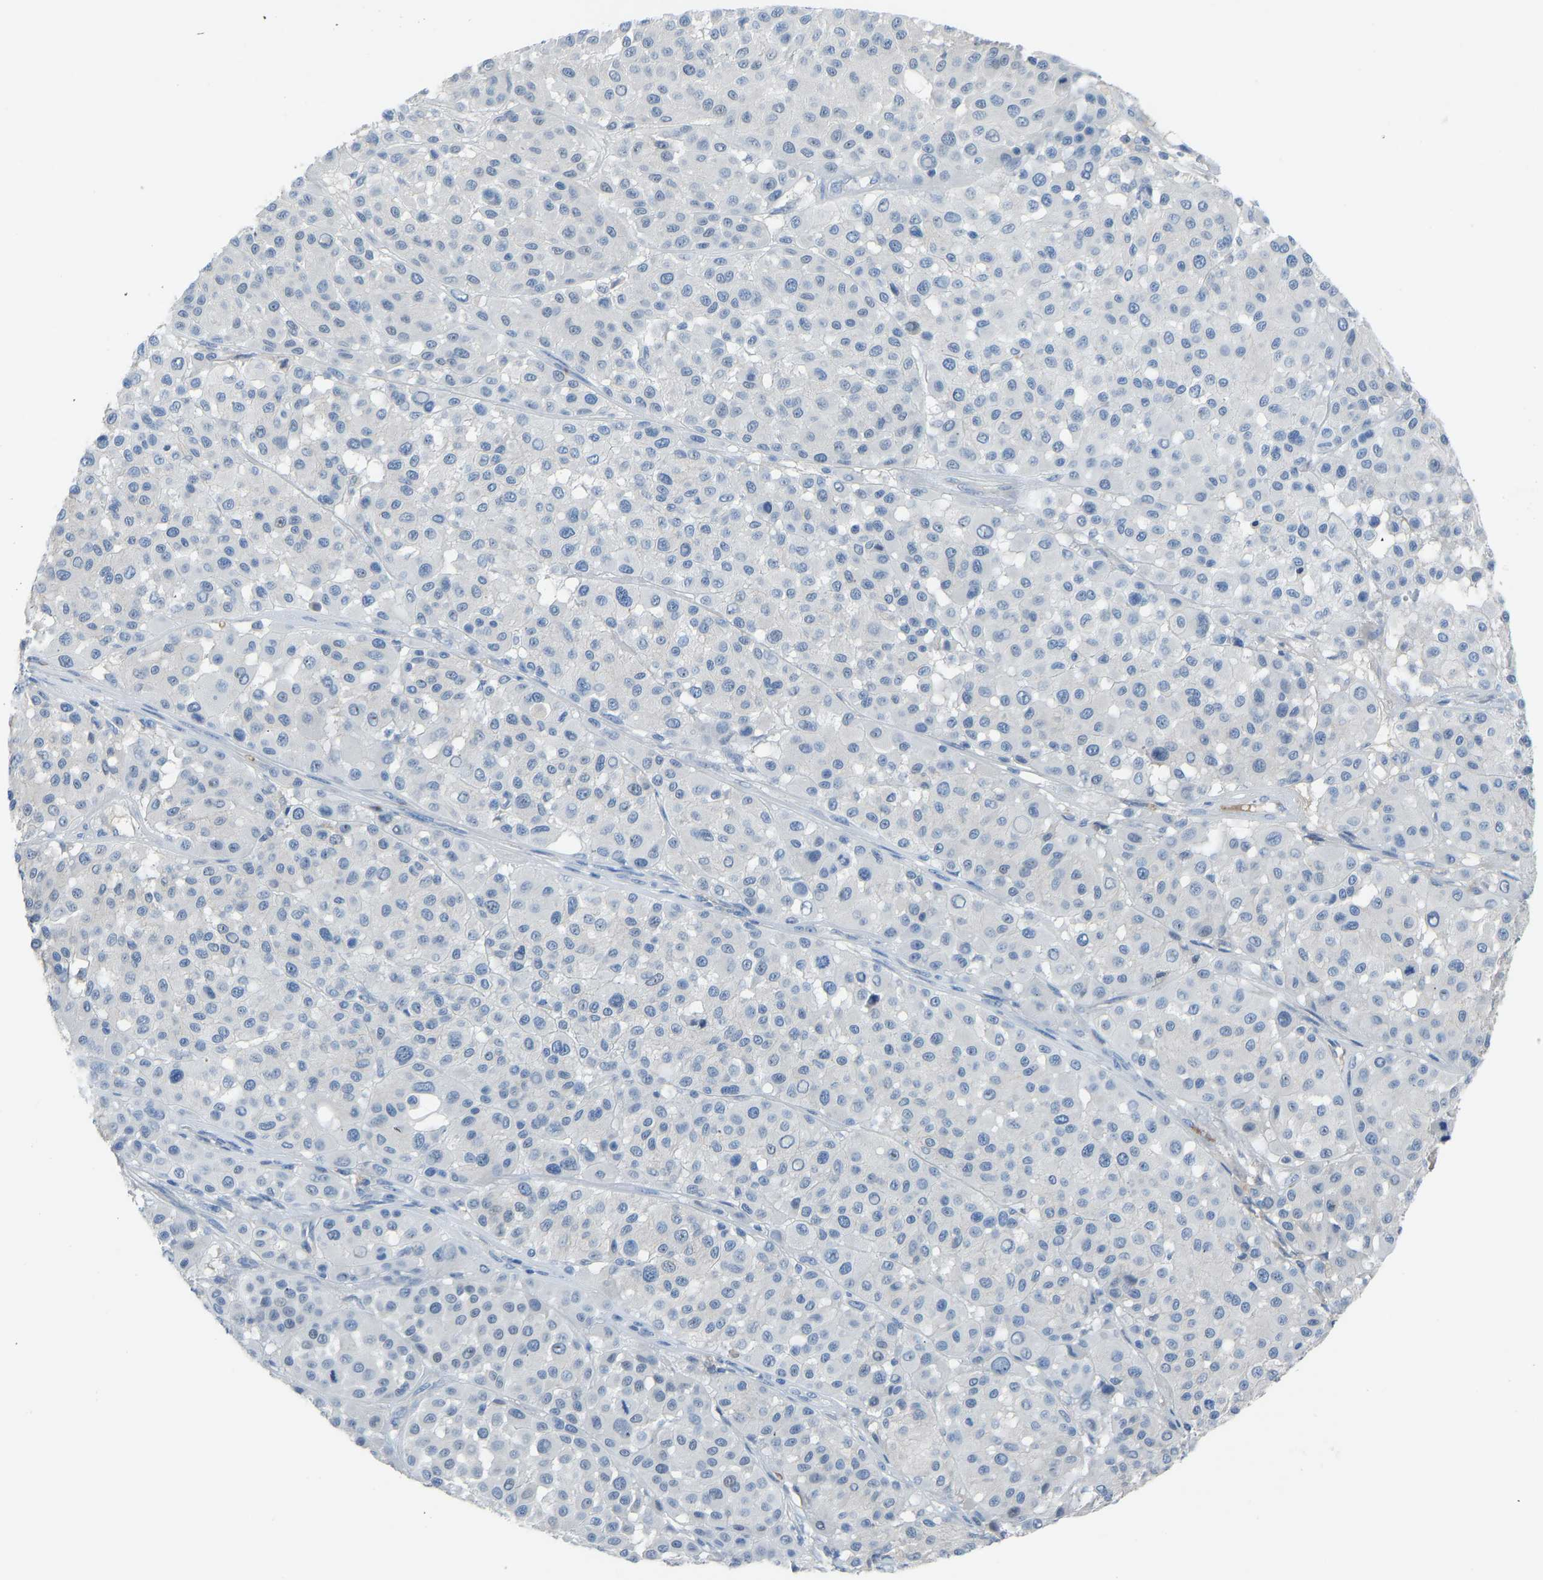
{"staining": {"intensity": "negative", "quantity": "none", "location": "none"}, "tissue": "melanoma", "cell_type": "Tumor cells", "image_type": "cancer", "snomed": [{"axis": "morphology", "description": "Malignant melanoma, Metastatic site"}, {"axis": "topography", "description": "Soft tissue"}], "caption": "Melanoma stained for a protein using immunohistochemistry (IHC) reveals no positivity tumor cells.", "gene": "PIGS", "patient": {"sex": "male", "age": 41}}